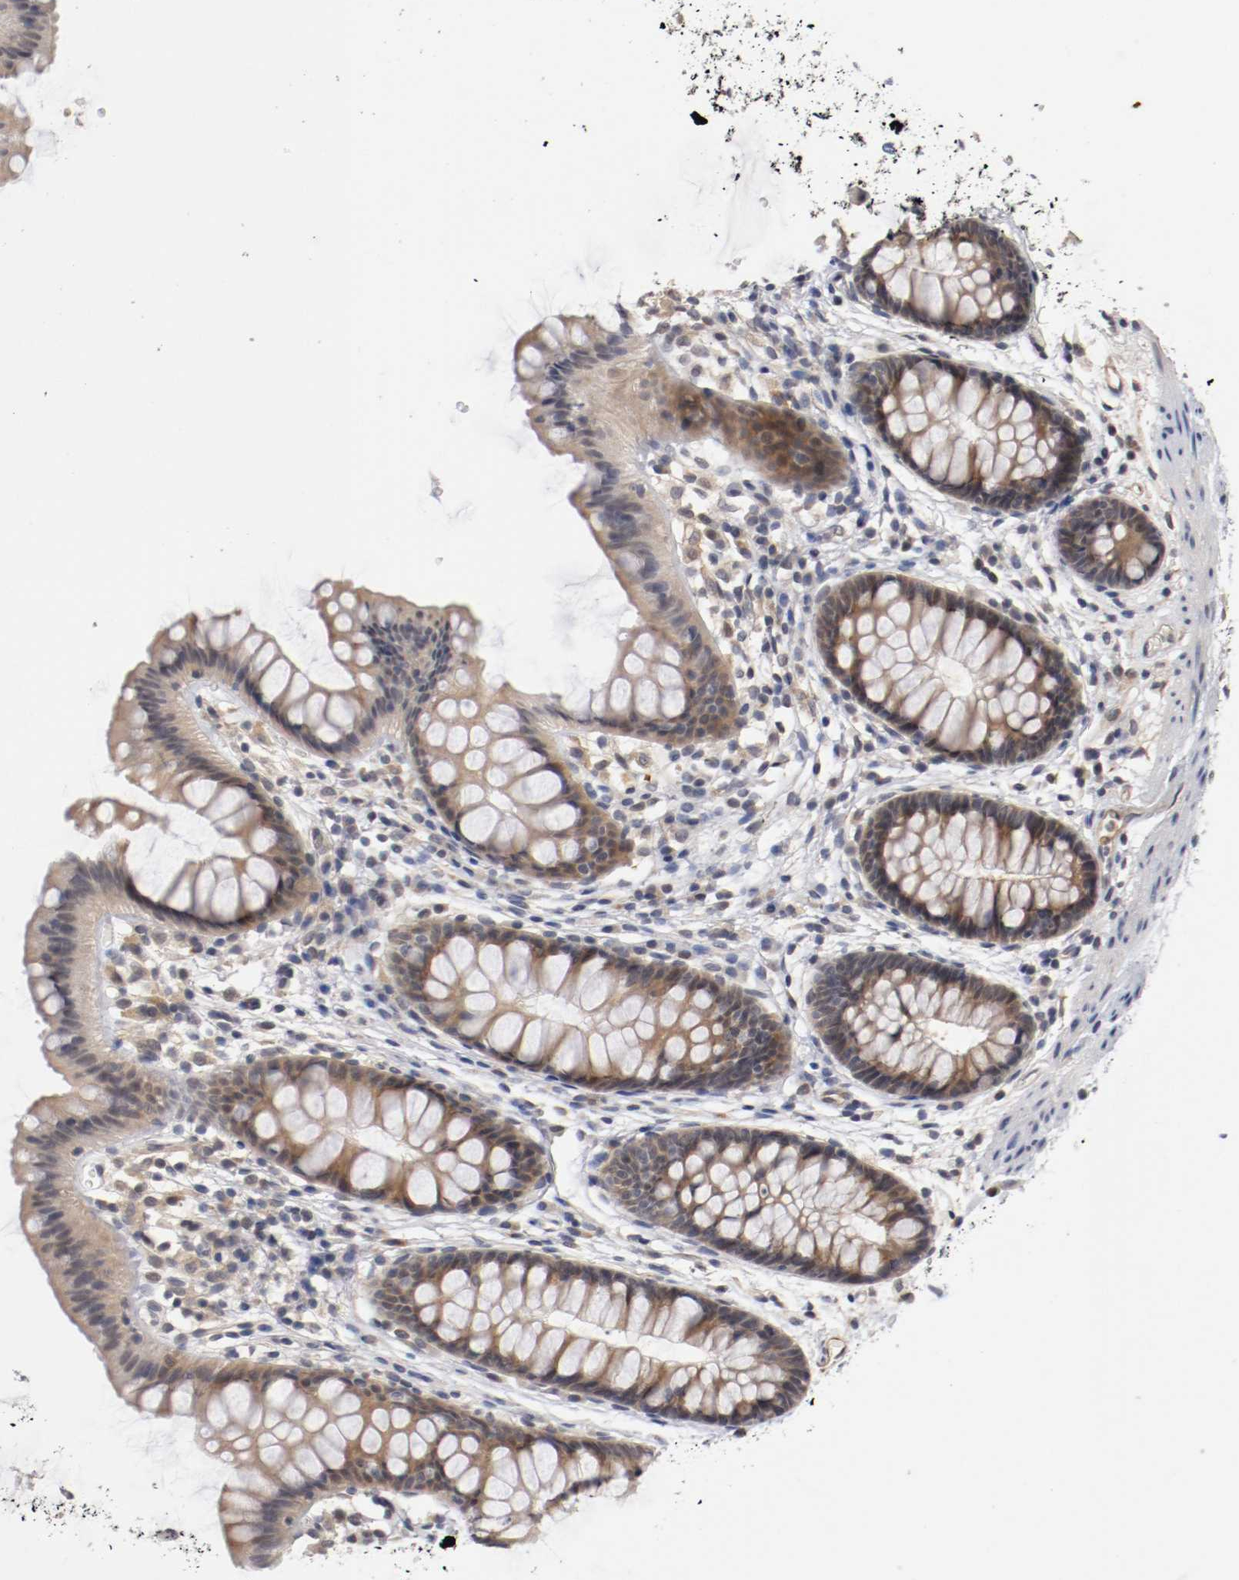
{"staining": {"intensity": "weak", "quantity": ">75%", "location": "cytoplasmic/membranous"}, "tissue": "colon", "cell_type": "Endothelial cells", "image_type": "normal", "snomed": [{"axis": "morphology", "description": "Normal tissue, NOS"}, {"axis": "topography", "description": "Smooth muscle"}, {"axis": "topography", "description": "Colon"}], "caption": "High-magnification brightfield microscopy of unremarkable colon stained with DAB (brown) and counterstained with hematoxylin (blue). endothelial cells exhibit weak cytoplasmic/membranous expression is present in about>75% of cells.", "gene": "RBM23", "patient": {"sex": "male", "age": 67}}